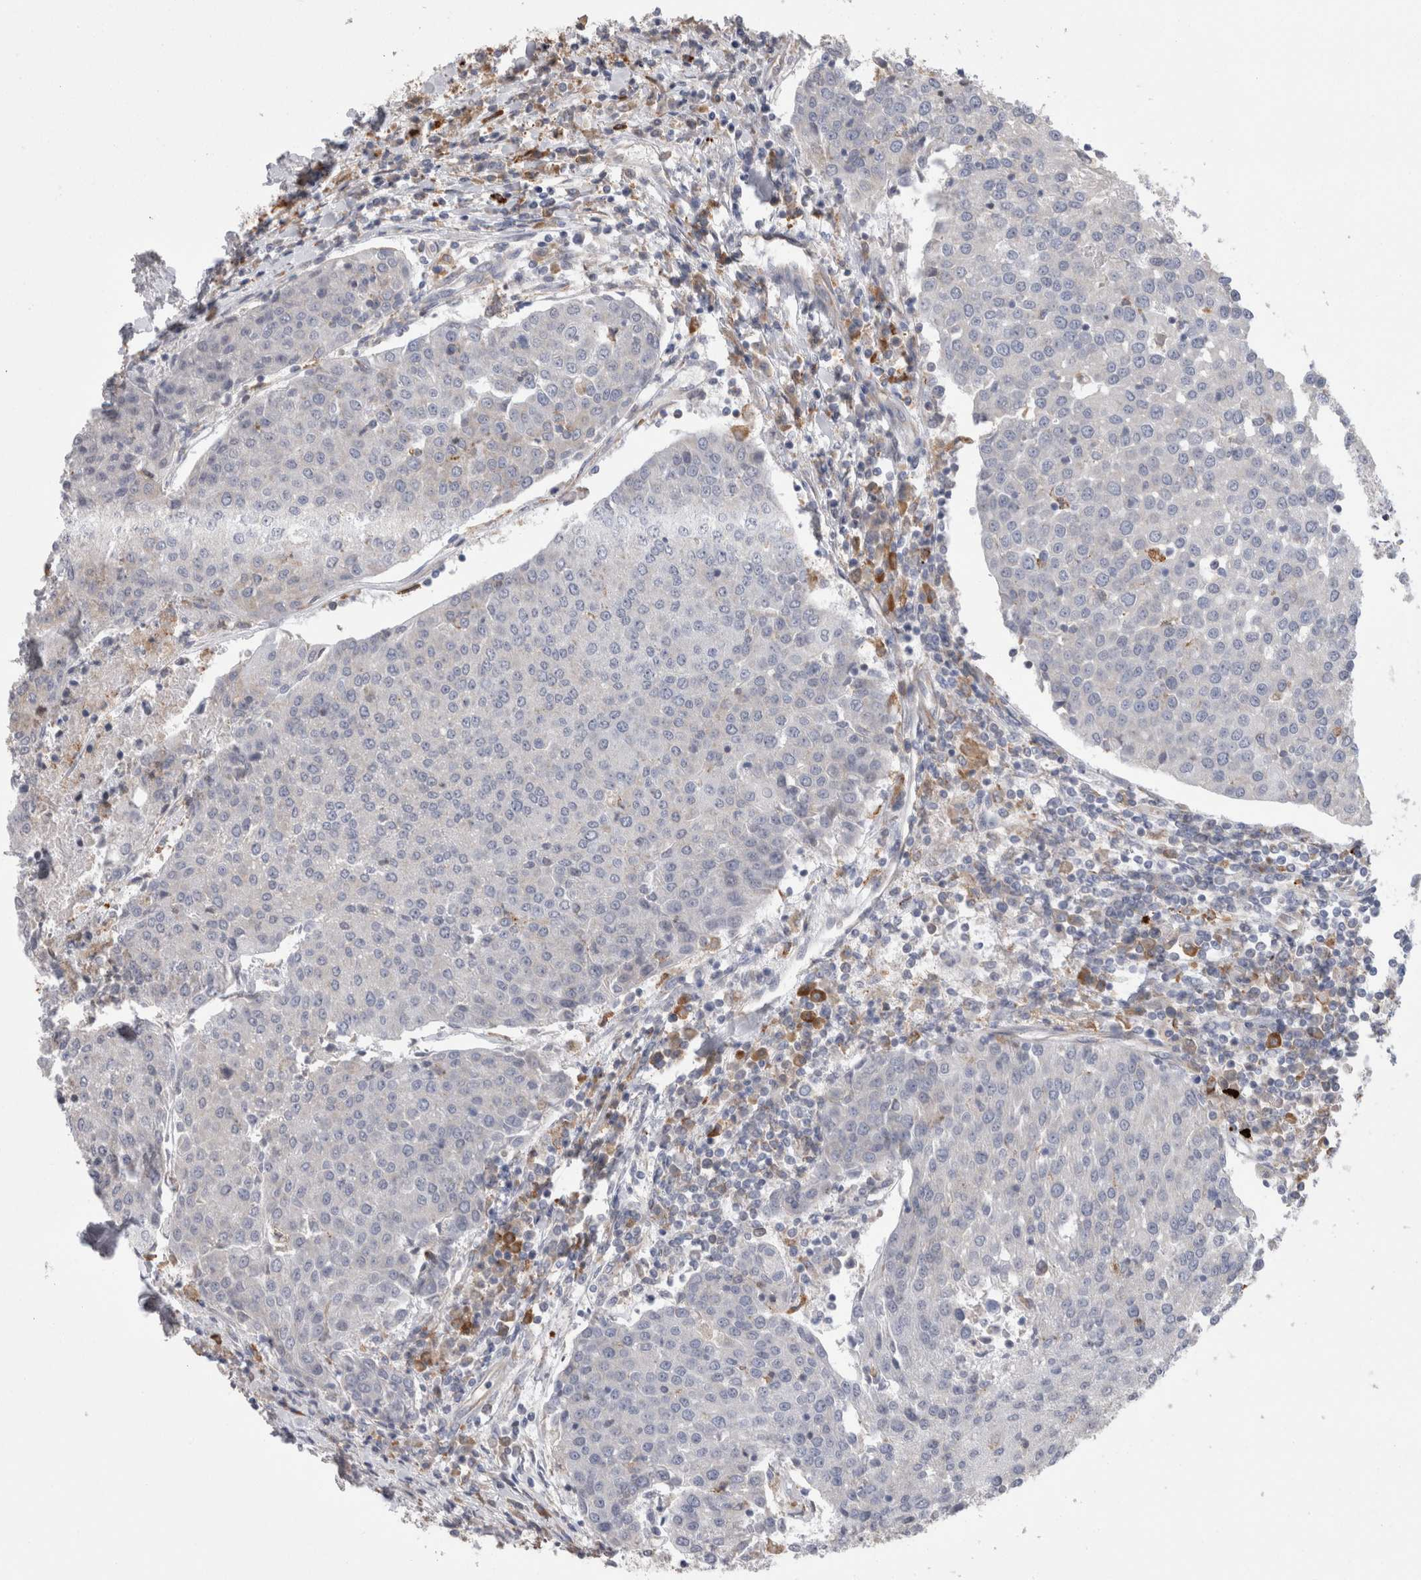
{"staining": {"intensity": "negative", "quantity": "none", "location": "none"}, "tissue": "urothelial cancer", "cell_type": "Tumor cells", "image_type": "cancer", "snomed": [{"axis": "morphology", "description": "Urothelial carcinoma, High grade"}, {"axis": "topography", "description": "Urinary bladder"}], "caption": "Tumor cells show no significant protein staining in urothelial cancer.", "gene": "ZNF341", "patient": {"sex": "female", "age": 85}}